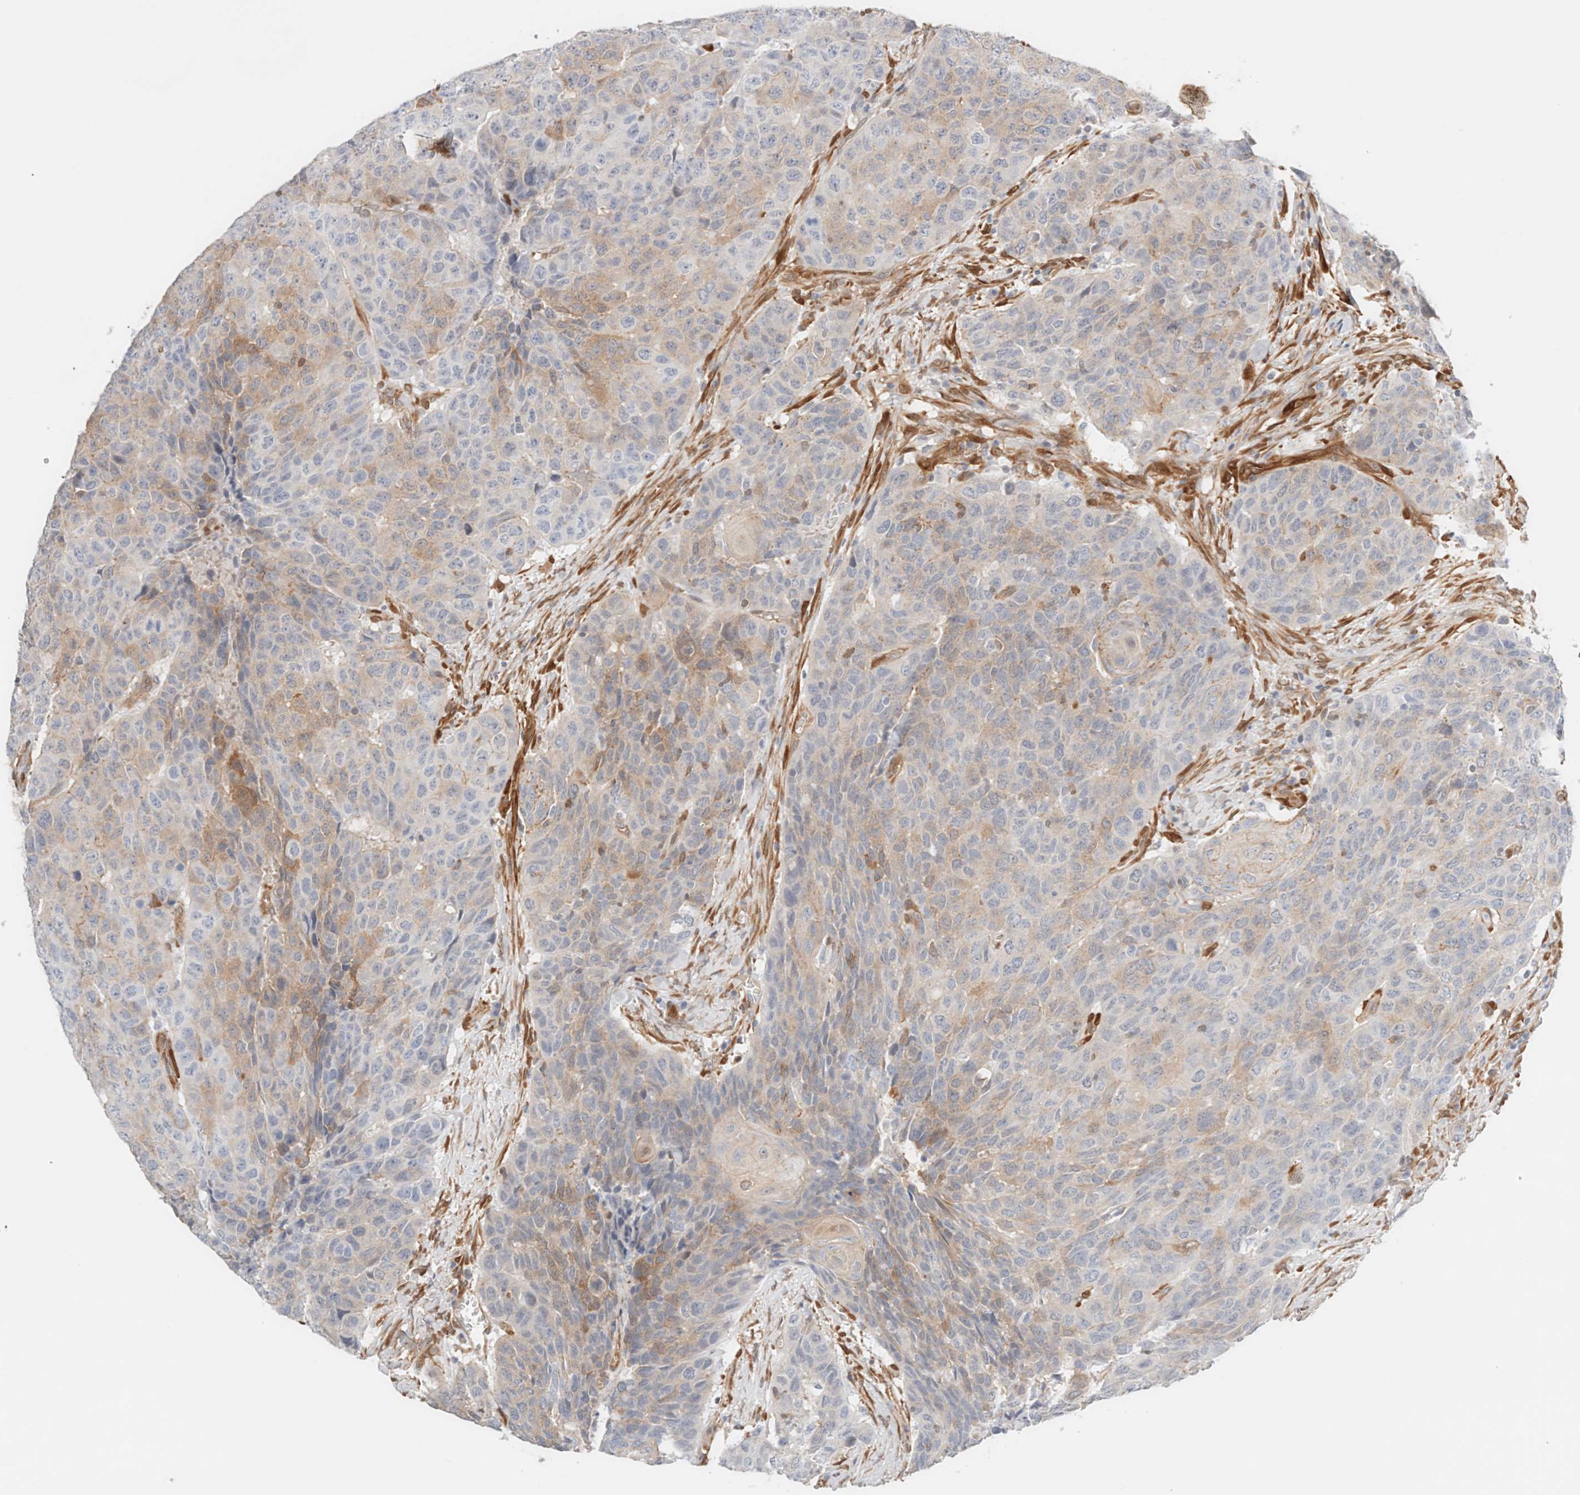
{"staining": {"intensity": "weak", "quantity": "25%-75%", "location": "cytoplasmic/membranous"}, "tissue": "head and neck cancer", "cell_type": "Tumor cells", "image_type": "cancer", "snomed": [{"axis": "morphology", "description": "Squamous cell carcinoma, NOS"}, {"axis": "topography", "description": "Head-Neck"}], "caption": "A photomicrograph of human head and neck cancer (squamous cell carcinoma) stained for a protein displays weak cytoplasmic/membranous brown staining in tumor cells. The staining was performed using DAB (3,3'-diaminobenzidine), with brown indicating positive protein expression. Nuclei are stained blue with hematoxylin.", "gene": "LMCD1", "patient": {"sex": "male", "age": 66}}